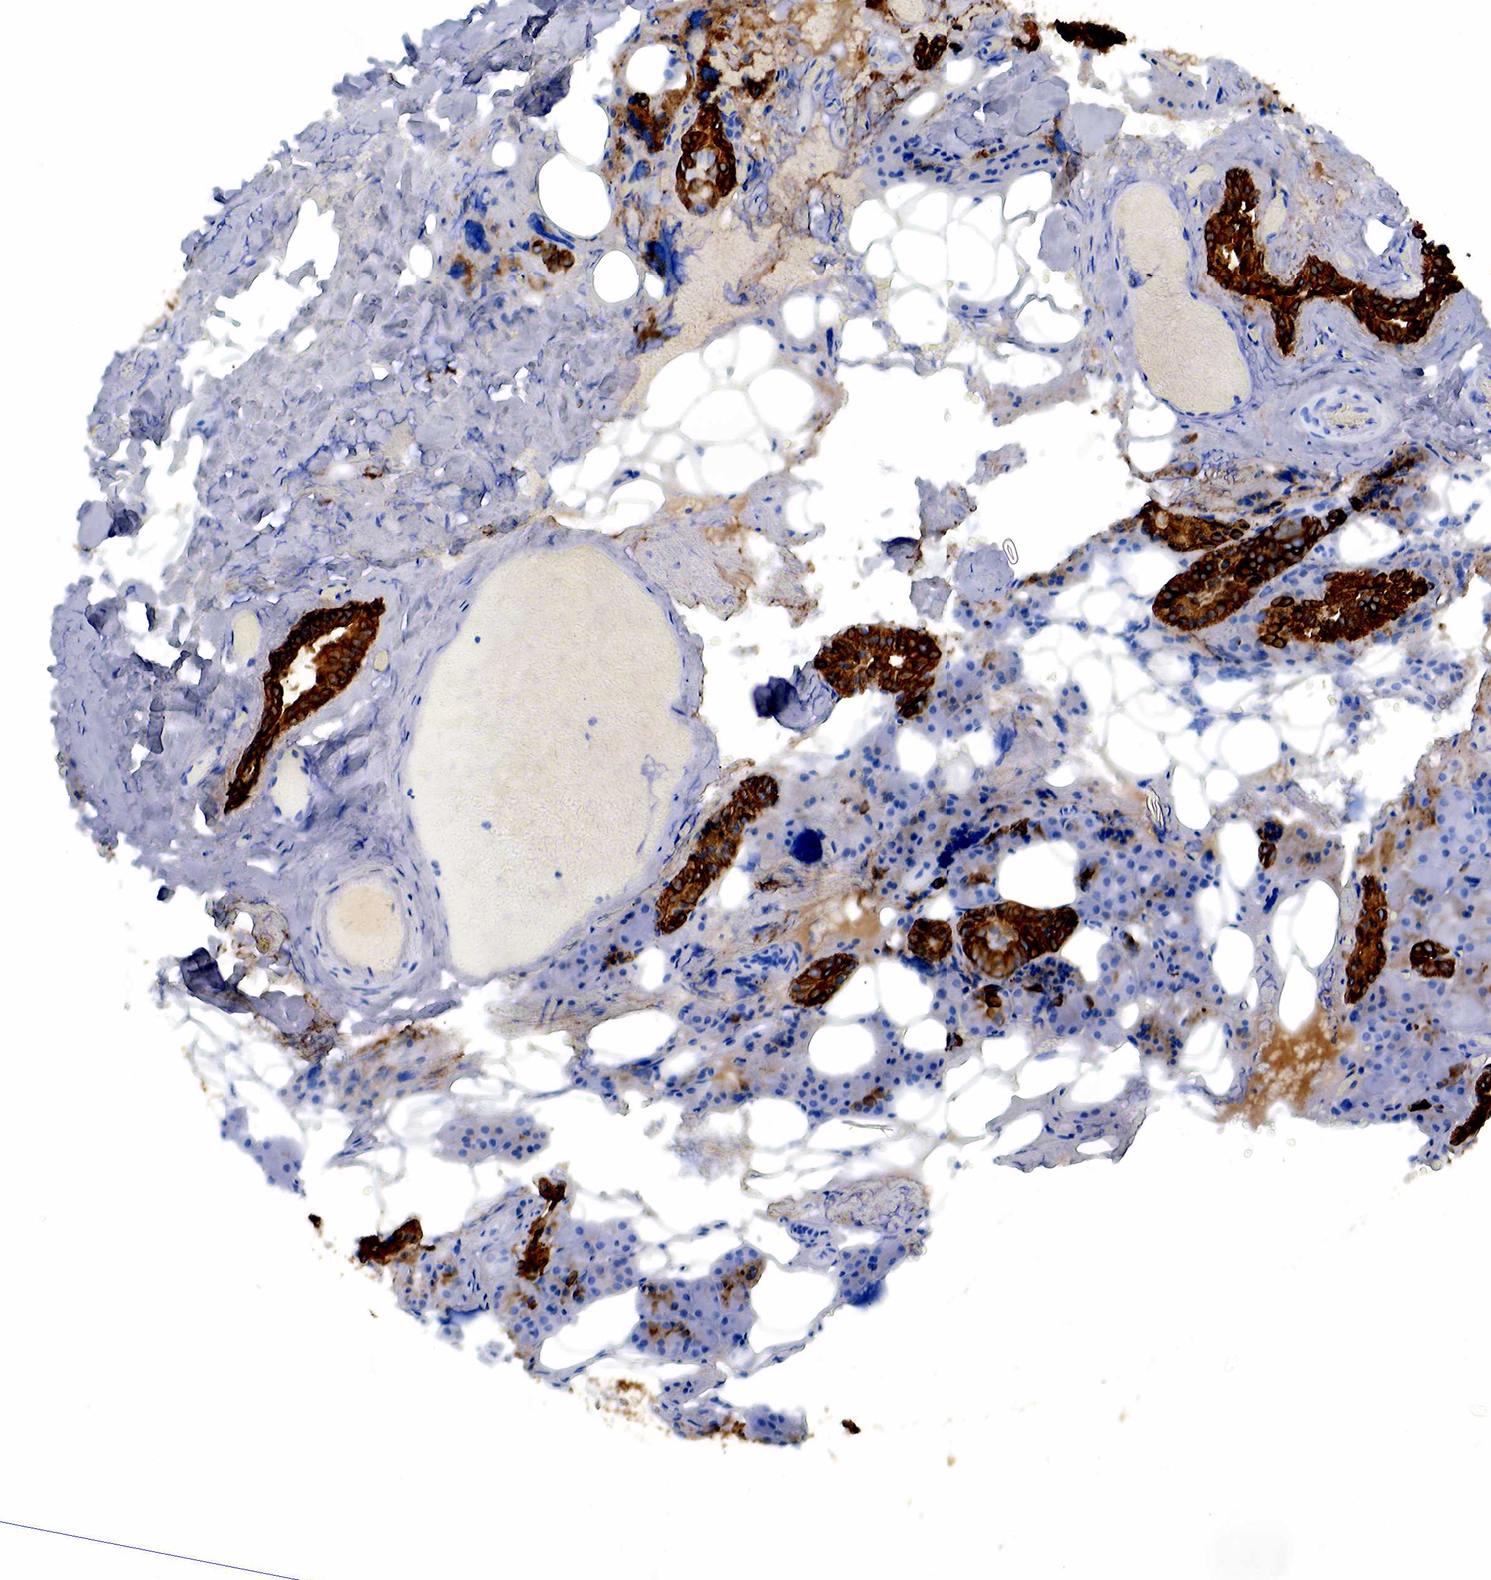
{"staining": {"intensity": "strong", "quantity": ">75%", "location": "cytoplasmic/membranous"}, "tissue": "salivary gland", "cell_type": "Glandular cells", "image_type": "normal", "snomed": [{"axis": "morphology", "description": "Normal tissue, NOS"}, {"axis": "topography", "description": "Salivary gland"}], "caption": "This histopathology image exhibits immunohistochemistry (IHC) staining of normal salivary gland, with high strong cytoplasmic/membranous expression in about >75% of glandular cells.", "gene": "KRT19", "patient": {"sex": "female", "age": 55}}